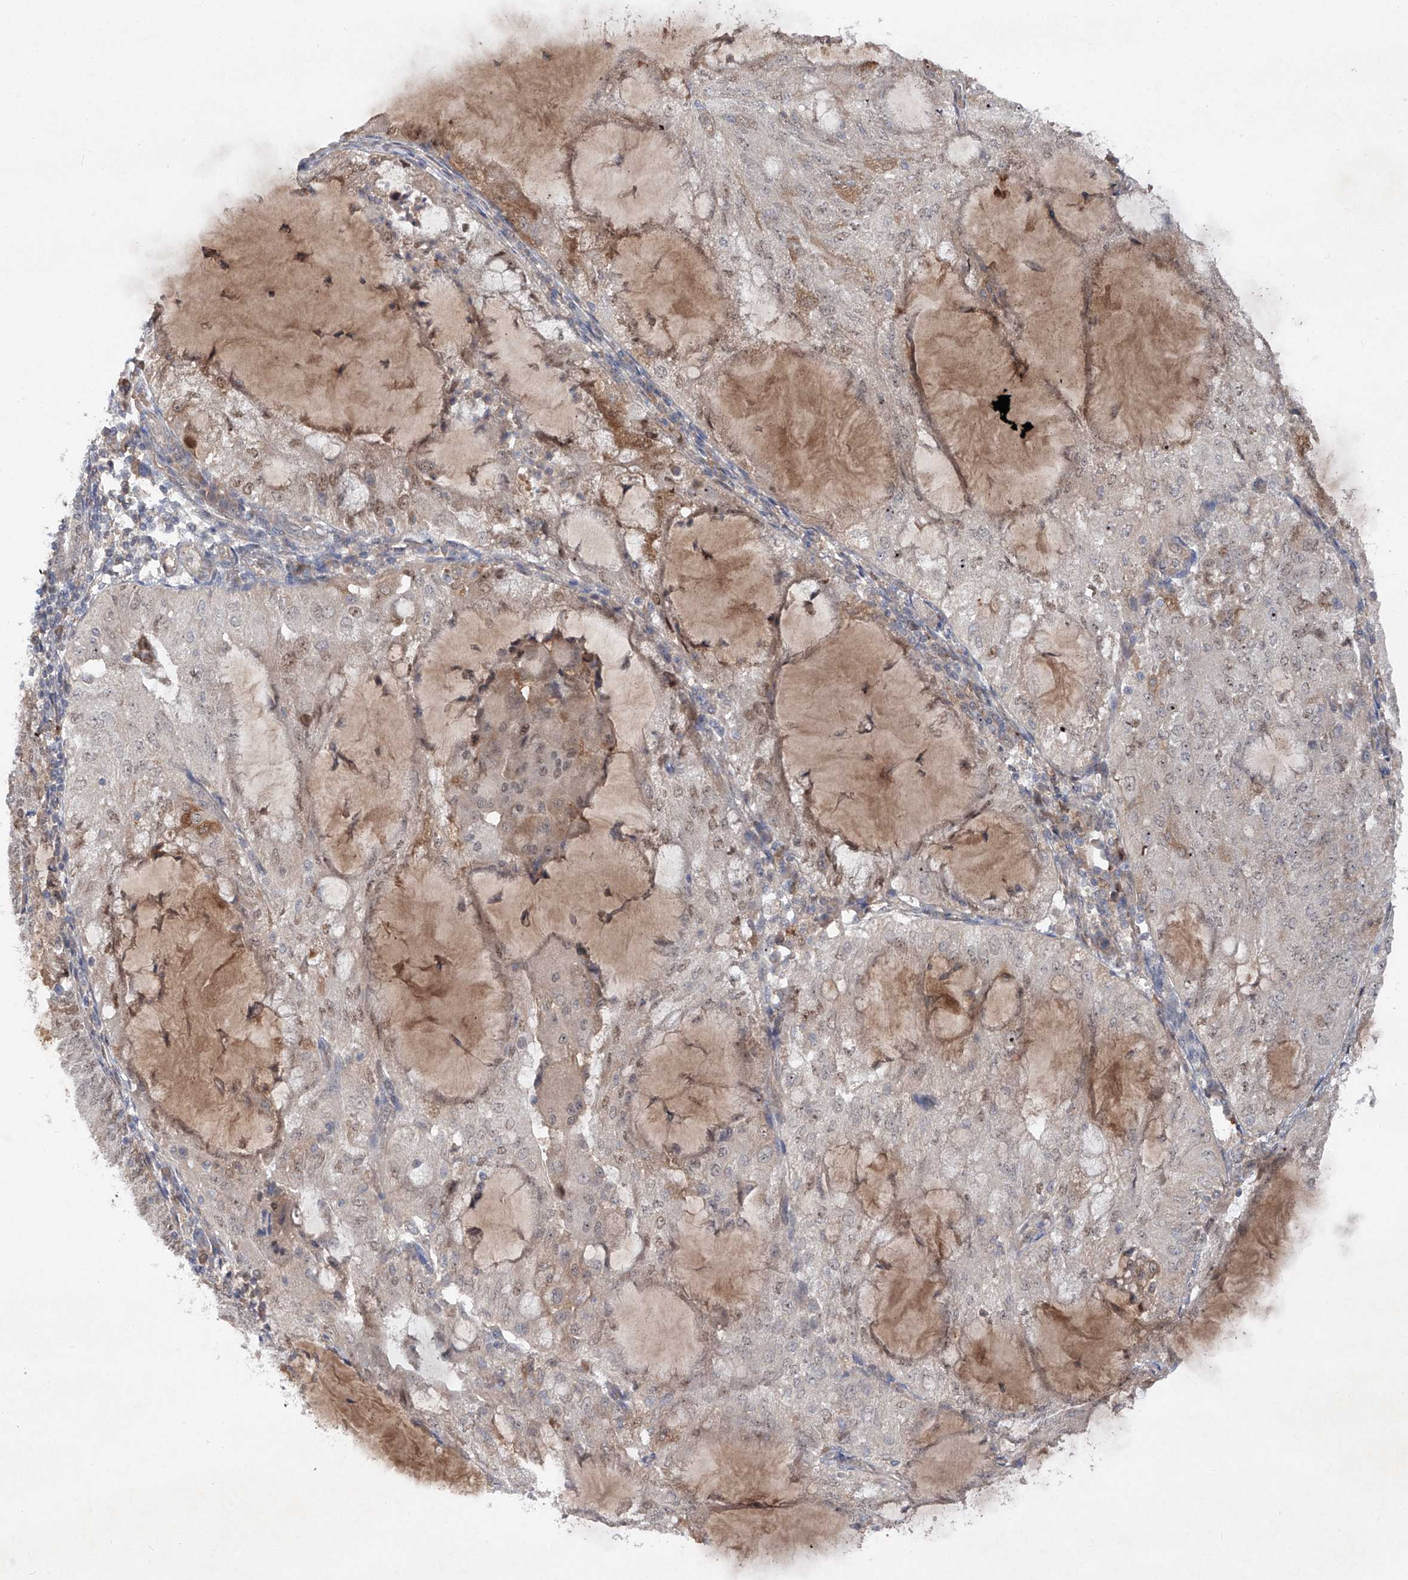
{"staining": {"intensity": "weak", "quantity": "<25%", "location": "cytoplasmic/membranous,nuclear"}, "tissue": "endometrial cancer", "cell_type": "Tumor cells", "image_type": "cancer", "snomed": [{"axis": "morphology", "description": "Adenocarcinoma, NOS"}, {"axis": "topography", "description": "Endometrium"}], "caption": "The image exhibits no staining of tumor cells in endometrial adenocarcinoma.", "gene": "FAM135A", "patient": {"sex": "female", "age": 81}}